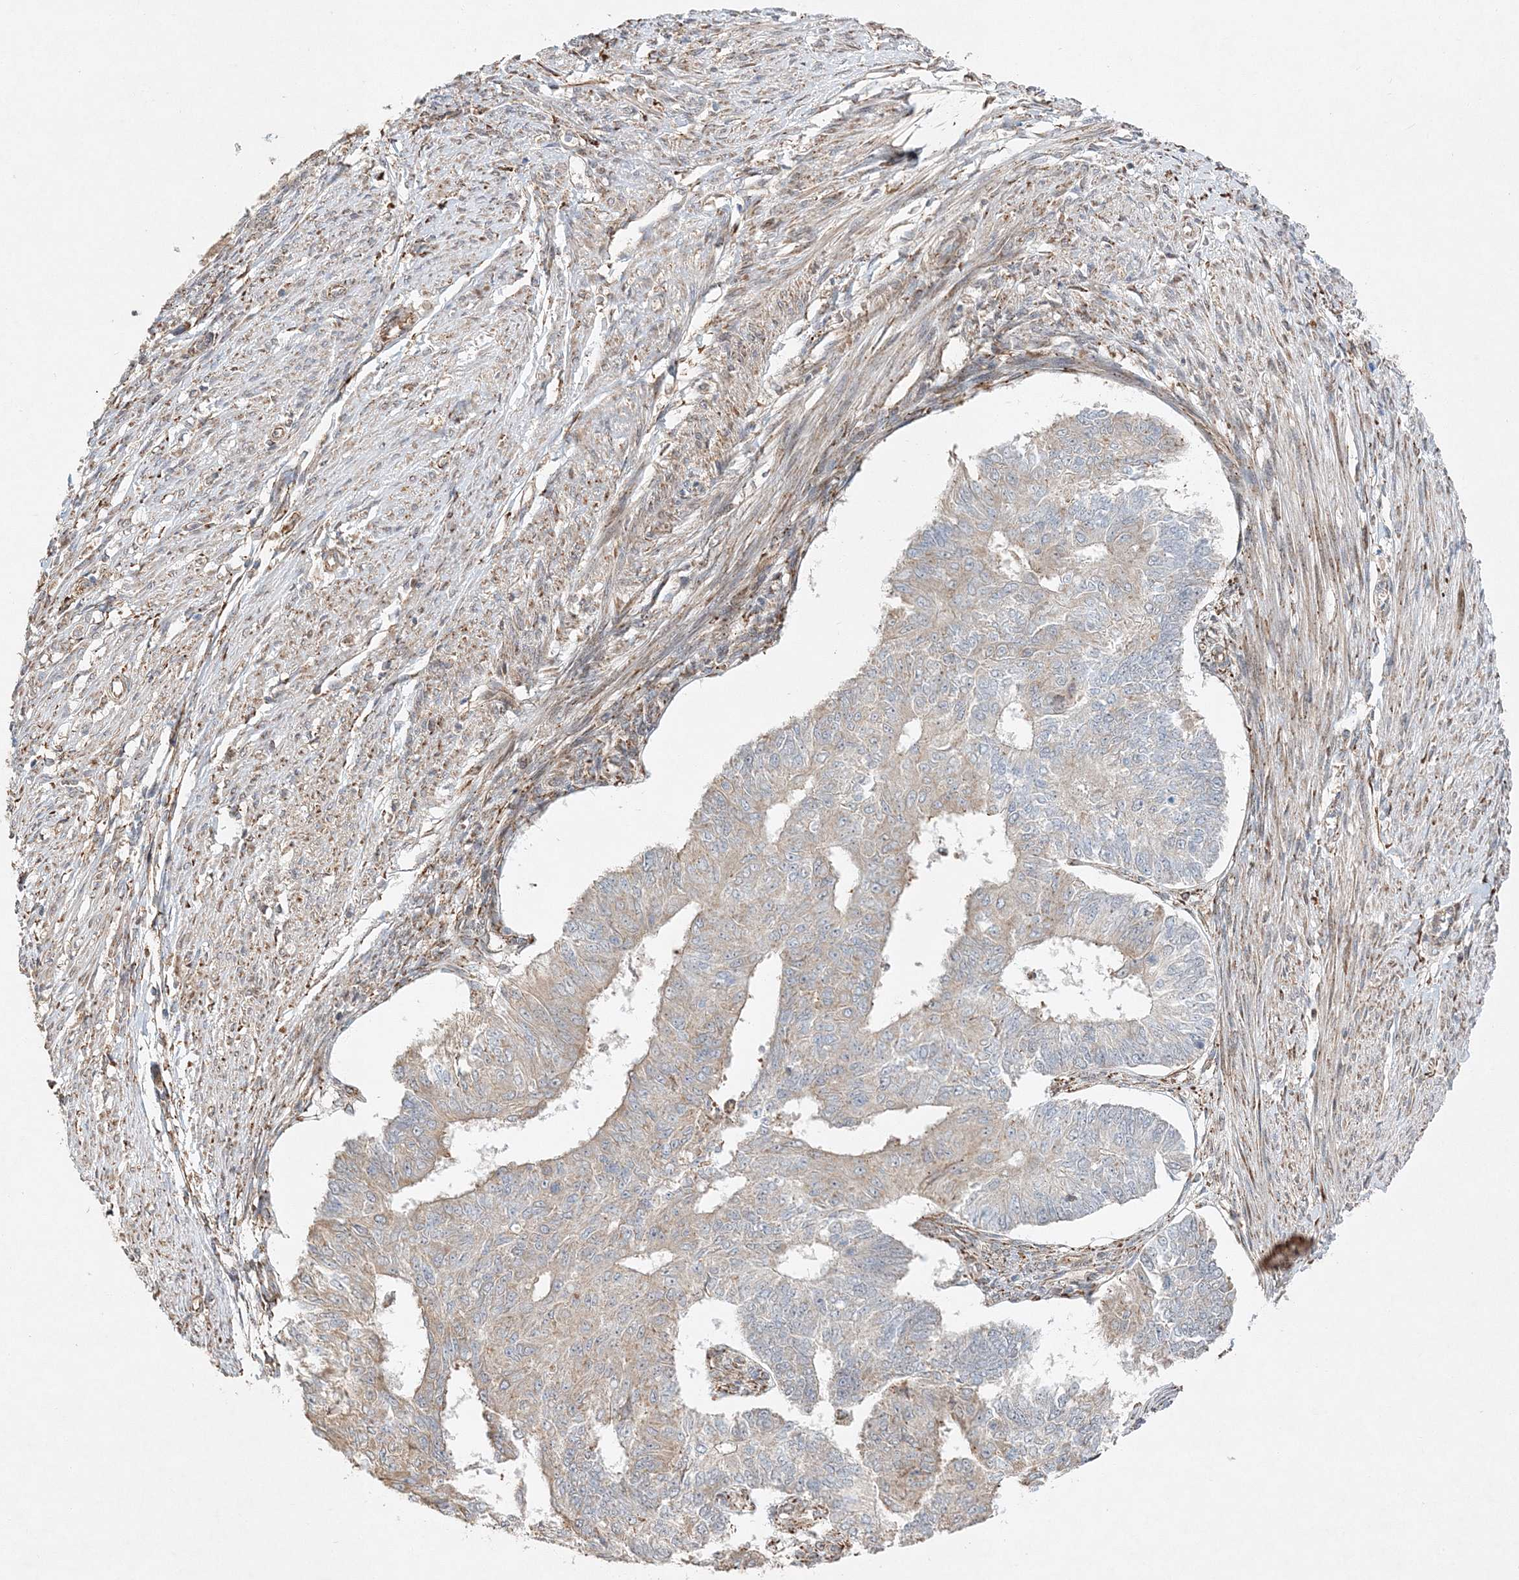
{"staining": {"intensity": "negative", "quantity": "none", "location": "none"}, "tissue": "endometrial cancer", "cell_type": "Tumor cells", "image_type": "cancer", "snomed": [{"axis": "morphology", "description": "Adenocarcinoma, NOS"}, {"axis": "topography", "description": "Endometrium"}], "caption": "A high-resolution micrograph shows immunohistochemistry (IHC) staining of endometrial cancer (adenocarcinoma), which displays no significant expression in tumor cells. (Brightfield microscopy of DAB IHC at high magnification).", "gene": "ZFYVE16", "patient": {"sex": "female", "age": 32}}